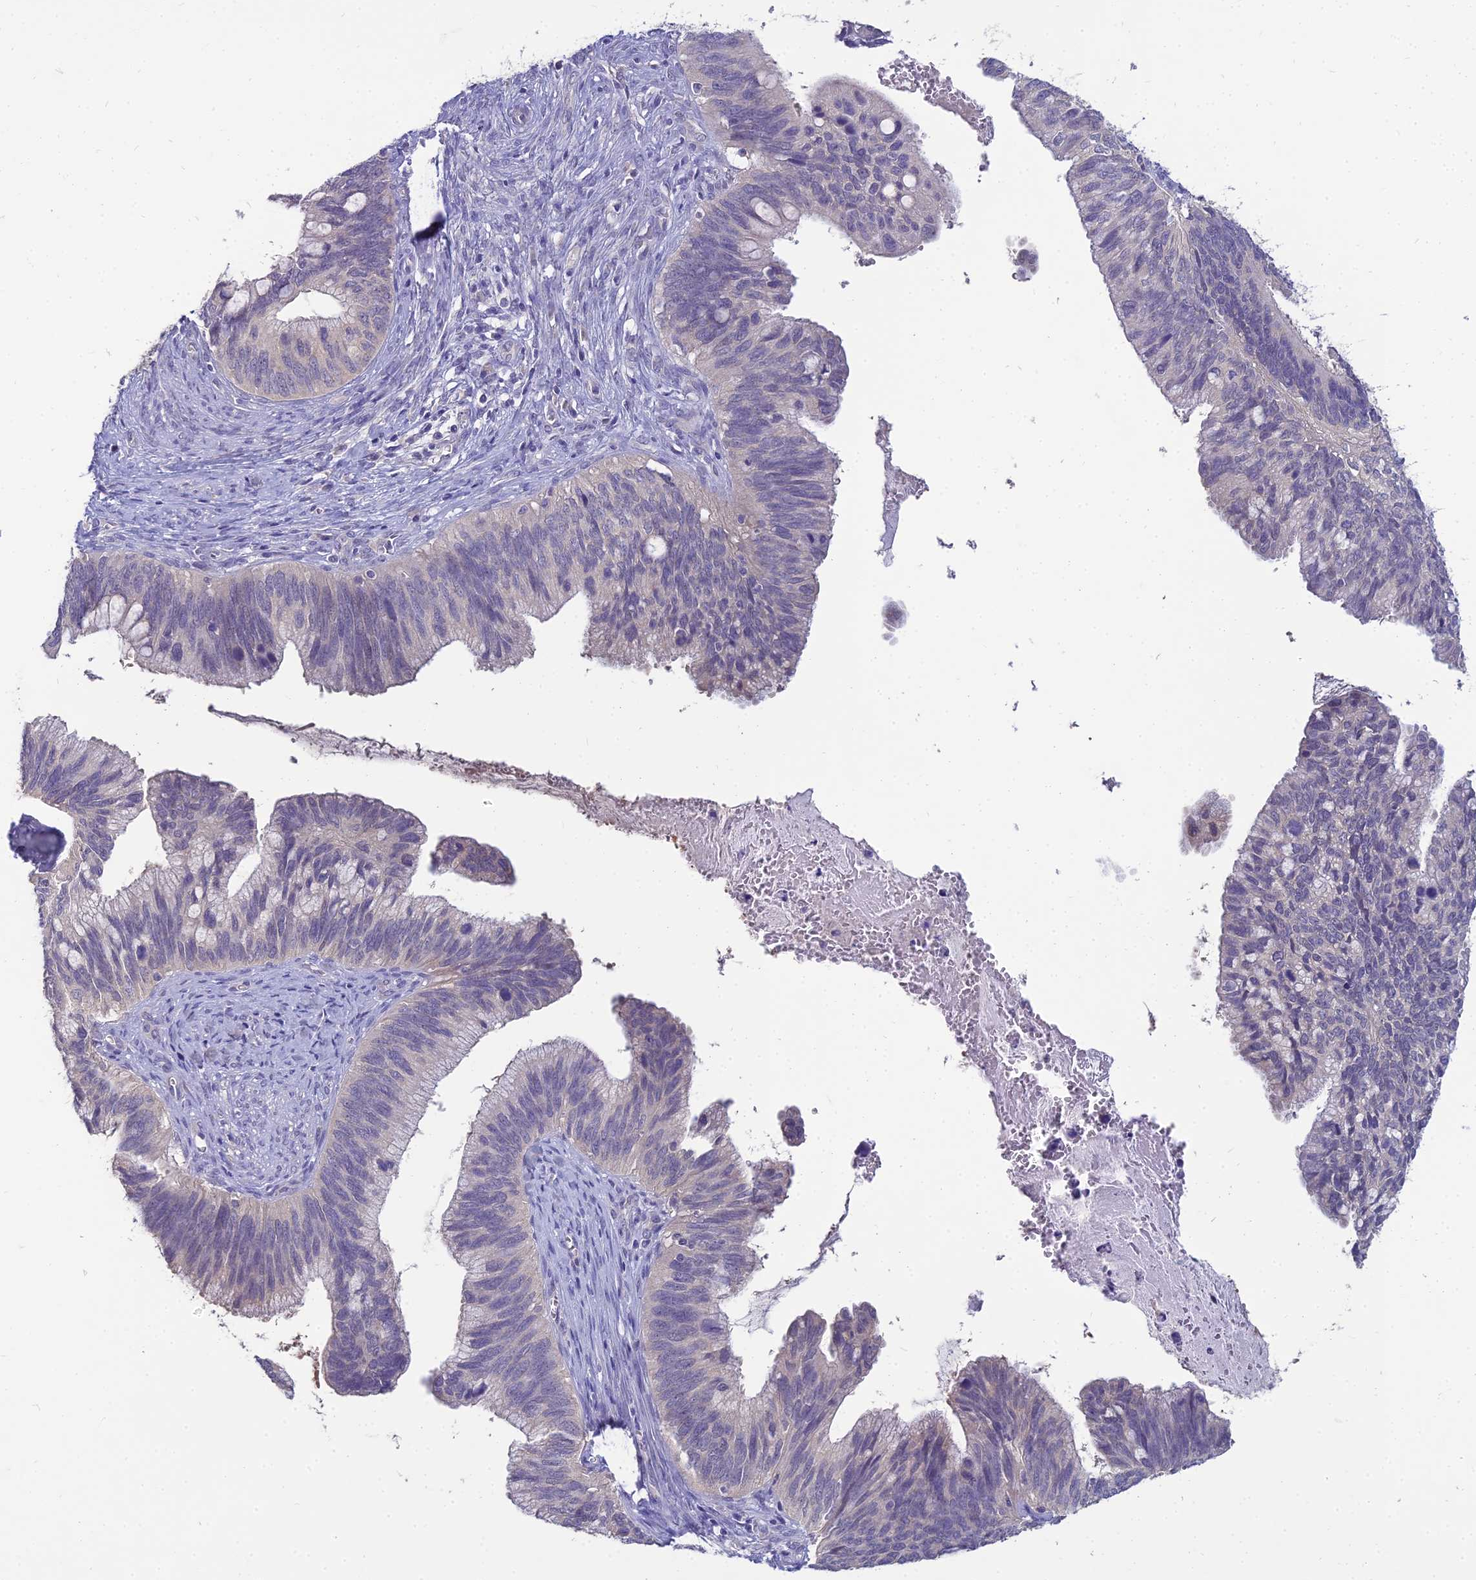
{"staining": {"intensity": "weak", "quantity": "<25%", "location": "cytoplasmic/membranous"}, "tissue": "cervical cancer", "cell_type": "Tumor cells", "image_type": "cancer", "snomed": [{"axis": "morphology", "description": "Adenocarcinoma, NOS"}, {"axis": "topography", "description": "Cervix"}], "caption": "Immunohistochemistry (IHC) photomicrograph of human cervical cancer (adenocarcinoma) stained for a protein (brown), which shows no staining in tumor cells.", "gene": "NPY", "patient": {"sex": "female", "age": 42}}